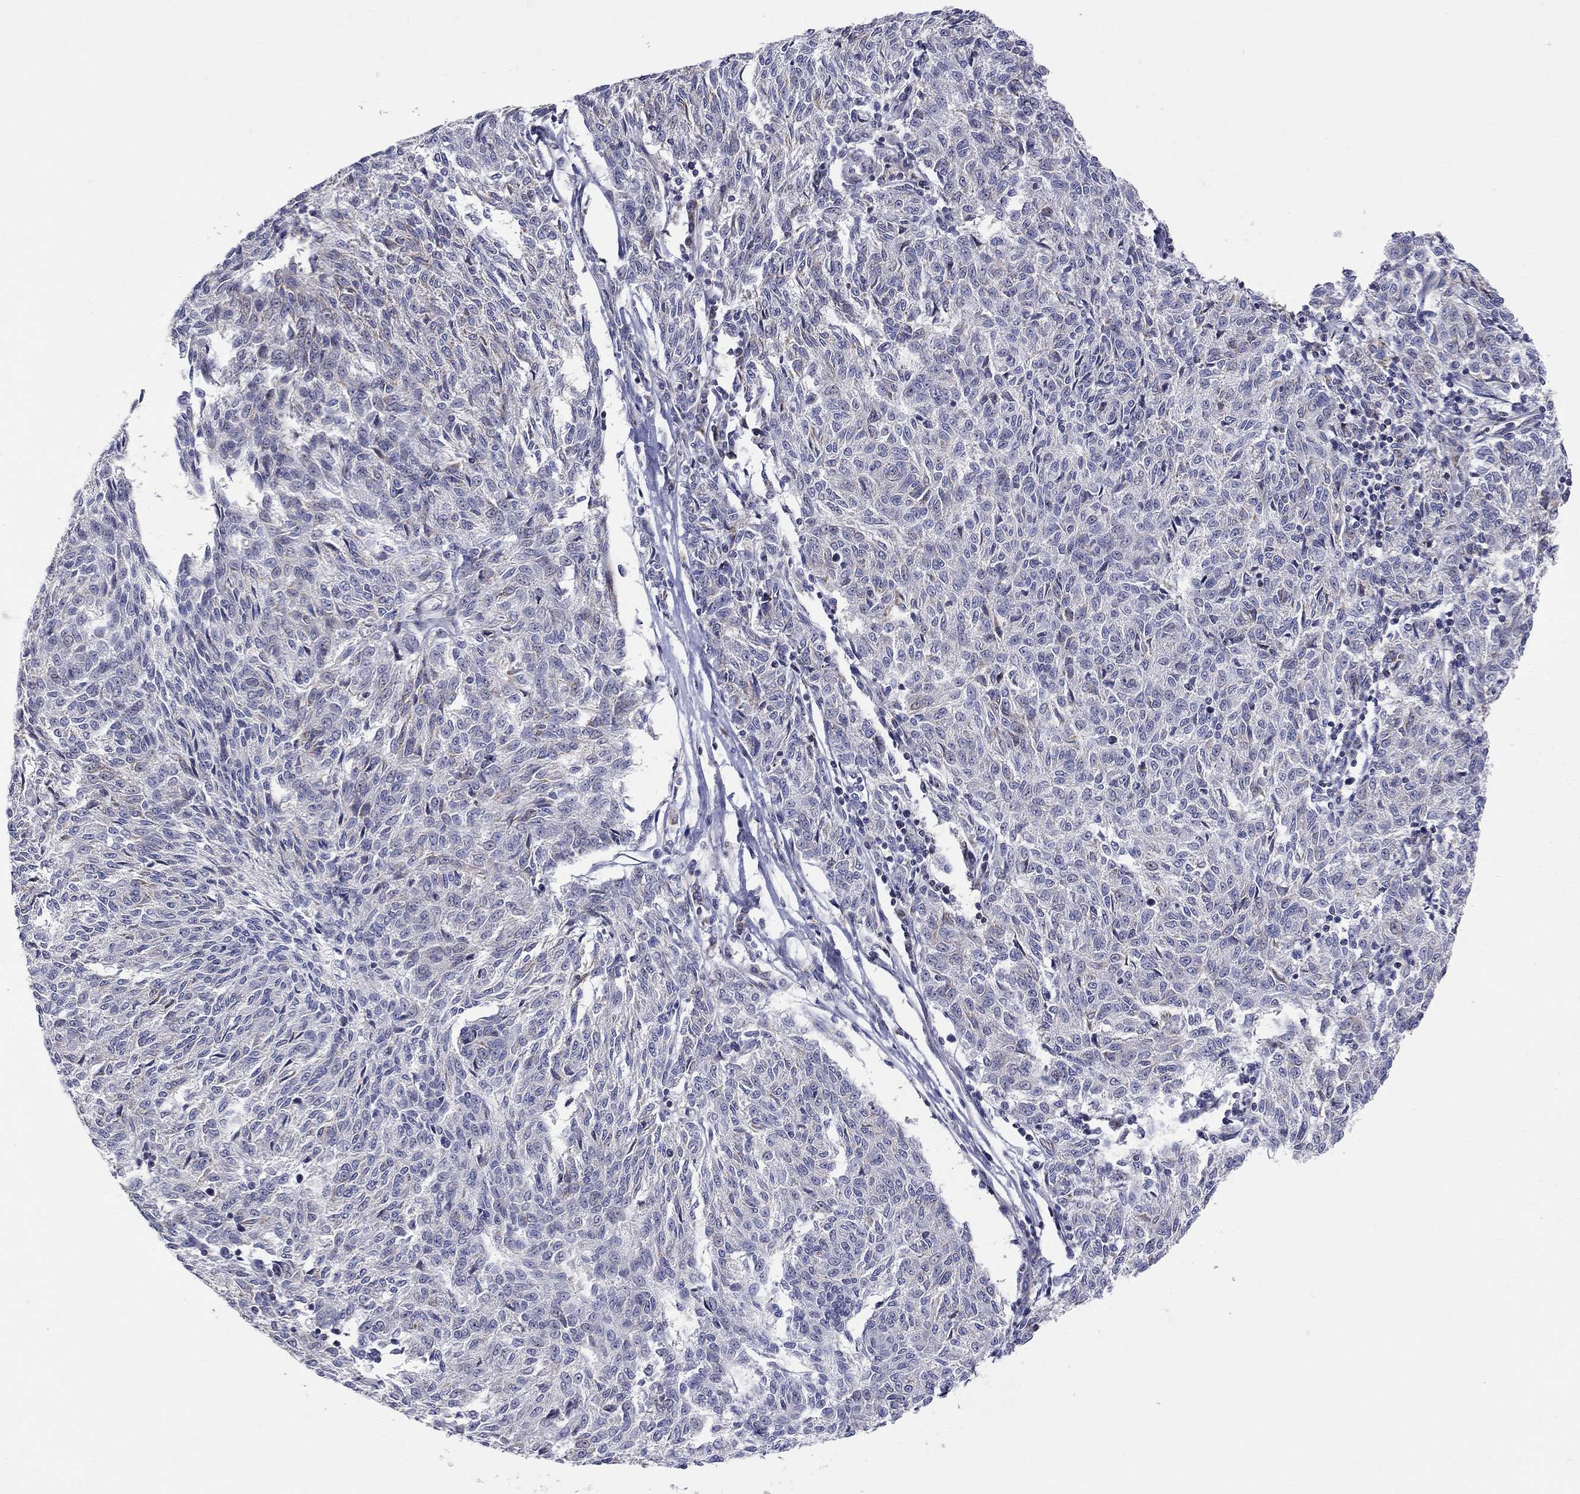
{"staining": {"intensity": "moderate", "quantity": "<25%", "location": "cytoplasmic/membranous"}, "tissue": "melanoma", "cell_type": "Tumor cells", "image_type": "cancer", "snomed": [{"axis": "morphology", "description": "Malignant melanoma, NOS"}, {"axis": "topography", "description": "Skin"}], "caption": "IHC (DAB (3,3'-diaminobenzidine)) staining of melanoma reveals moderate cytoplasmic/membranous protein staining in about <25% of tumor cells. The staining was performed using DAB (3,3'-diaminobenzidine) to visualize the protein expression in brown, while the nuclei were stained in blue with hematoxylin (Magnification: 20x).", "gene": "HMX2", "patient": {"sex": "female", "age": 72}}